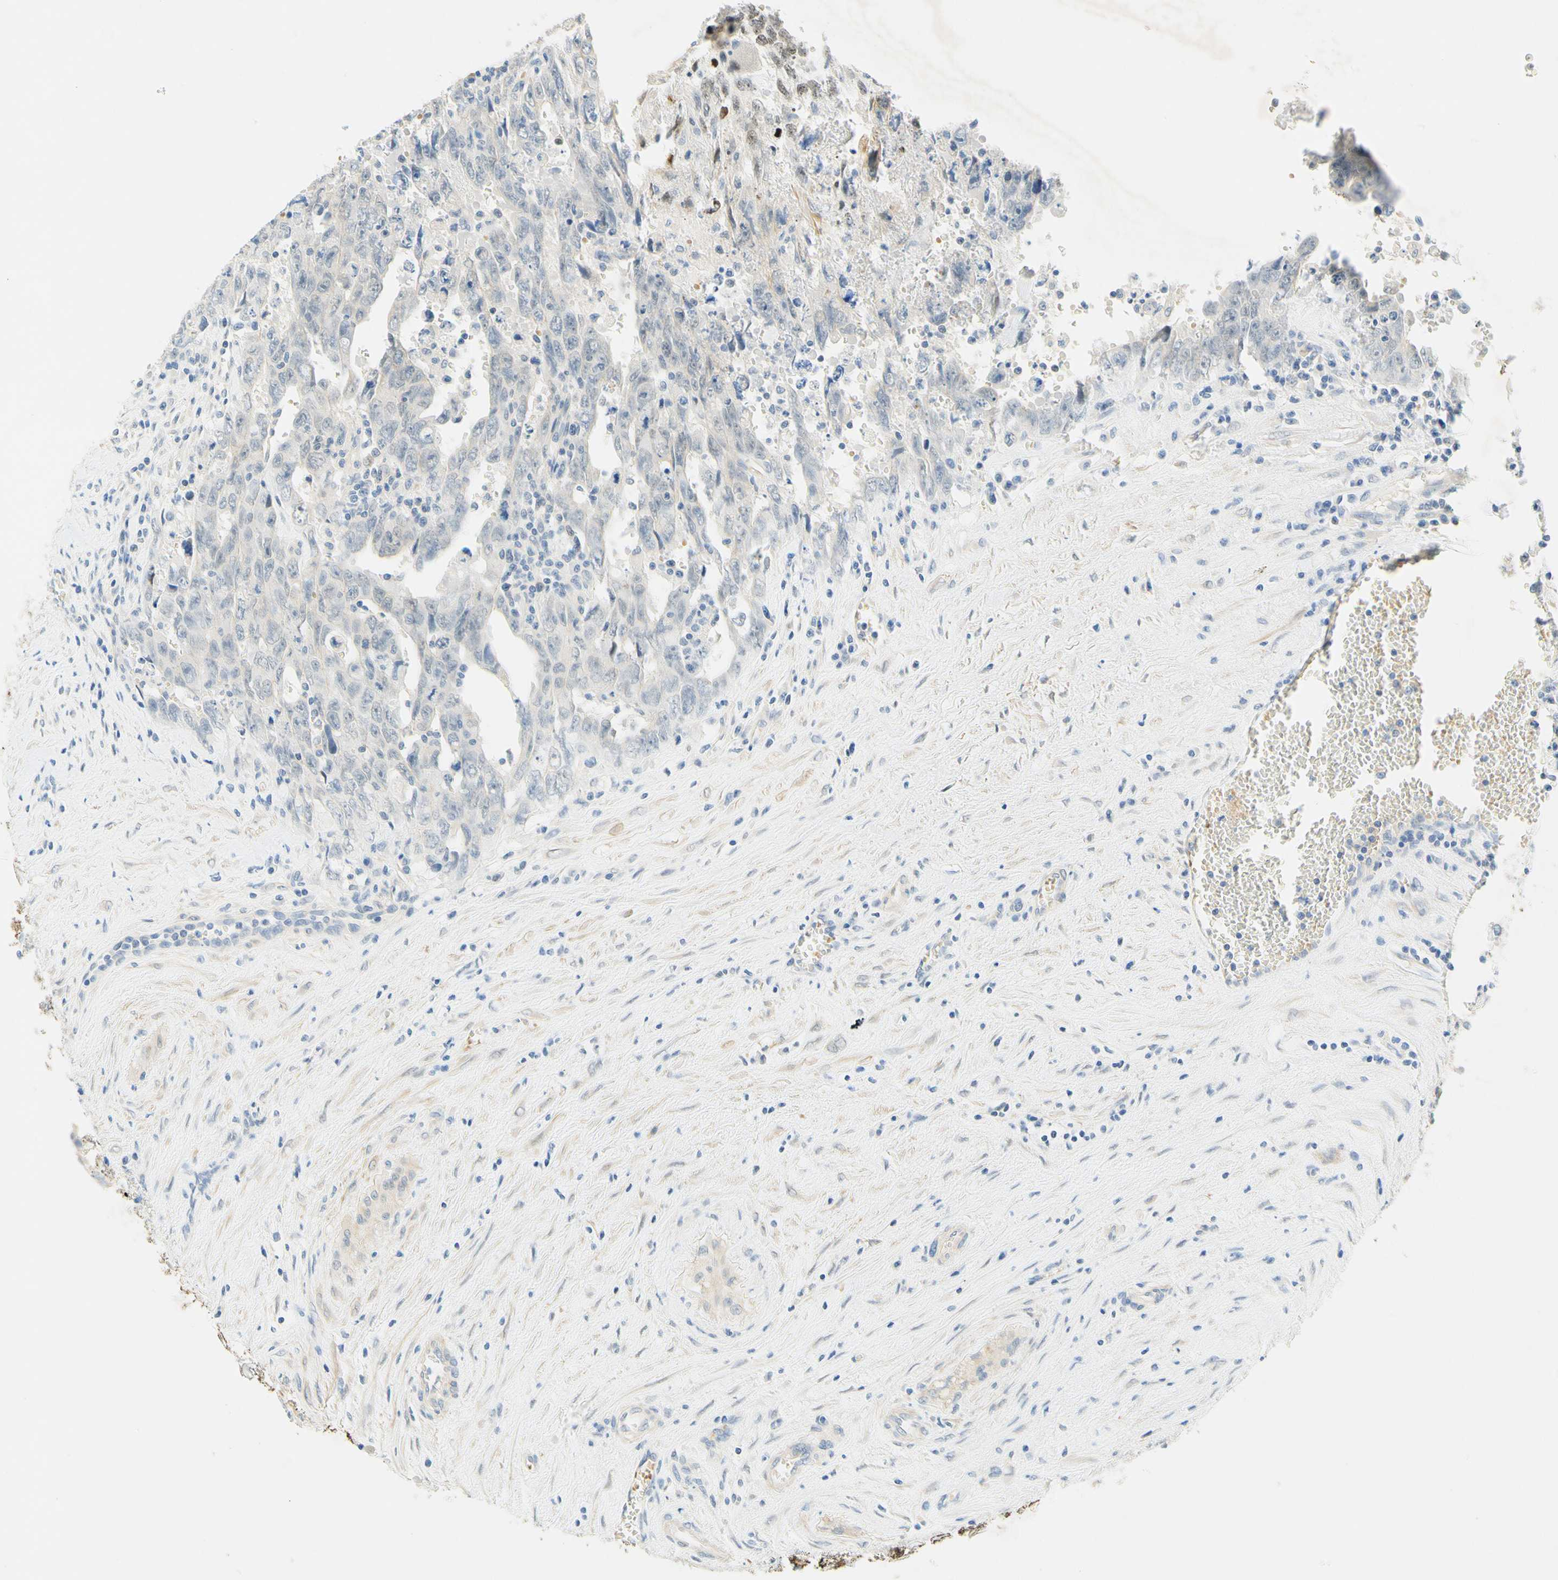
{"staining": {"intensity": "negative", "quantity": "none", "location": "none"}, "tissue": "testis cancer", "cell_type": "Tumor cells", "image_type": "cancer", "snomed": [{"axis": "morphology", "description": "Carcinoma, Embryonal, NOS"}, {"axis": "topography", "description": "Testis"}], "caption": "The micrograph demonstrates no staining of tumor cells in testis cancer (embryonal carcinoma).", "gene": "ENTREP2", "patient": {"sex": "male", "age": 28}}